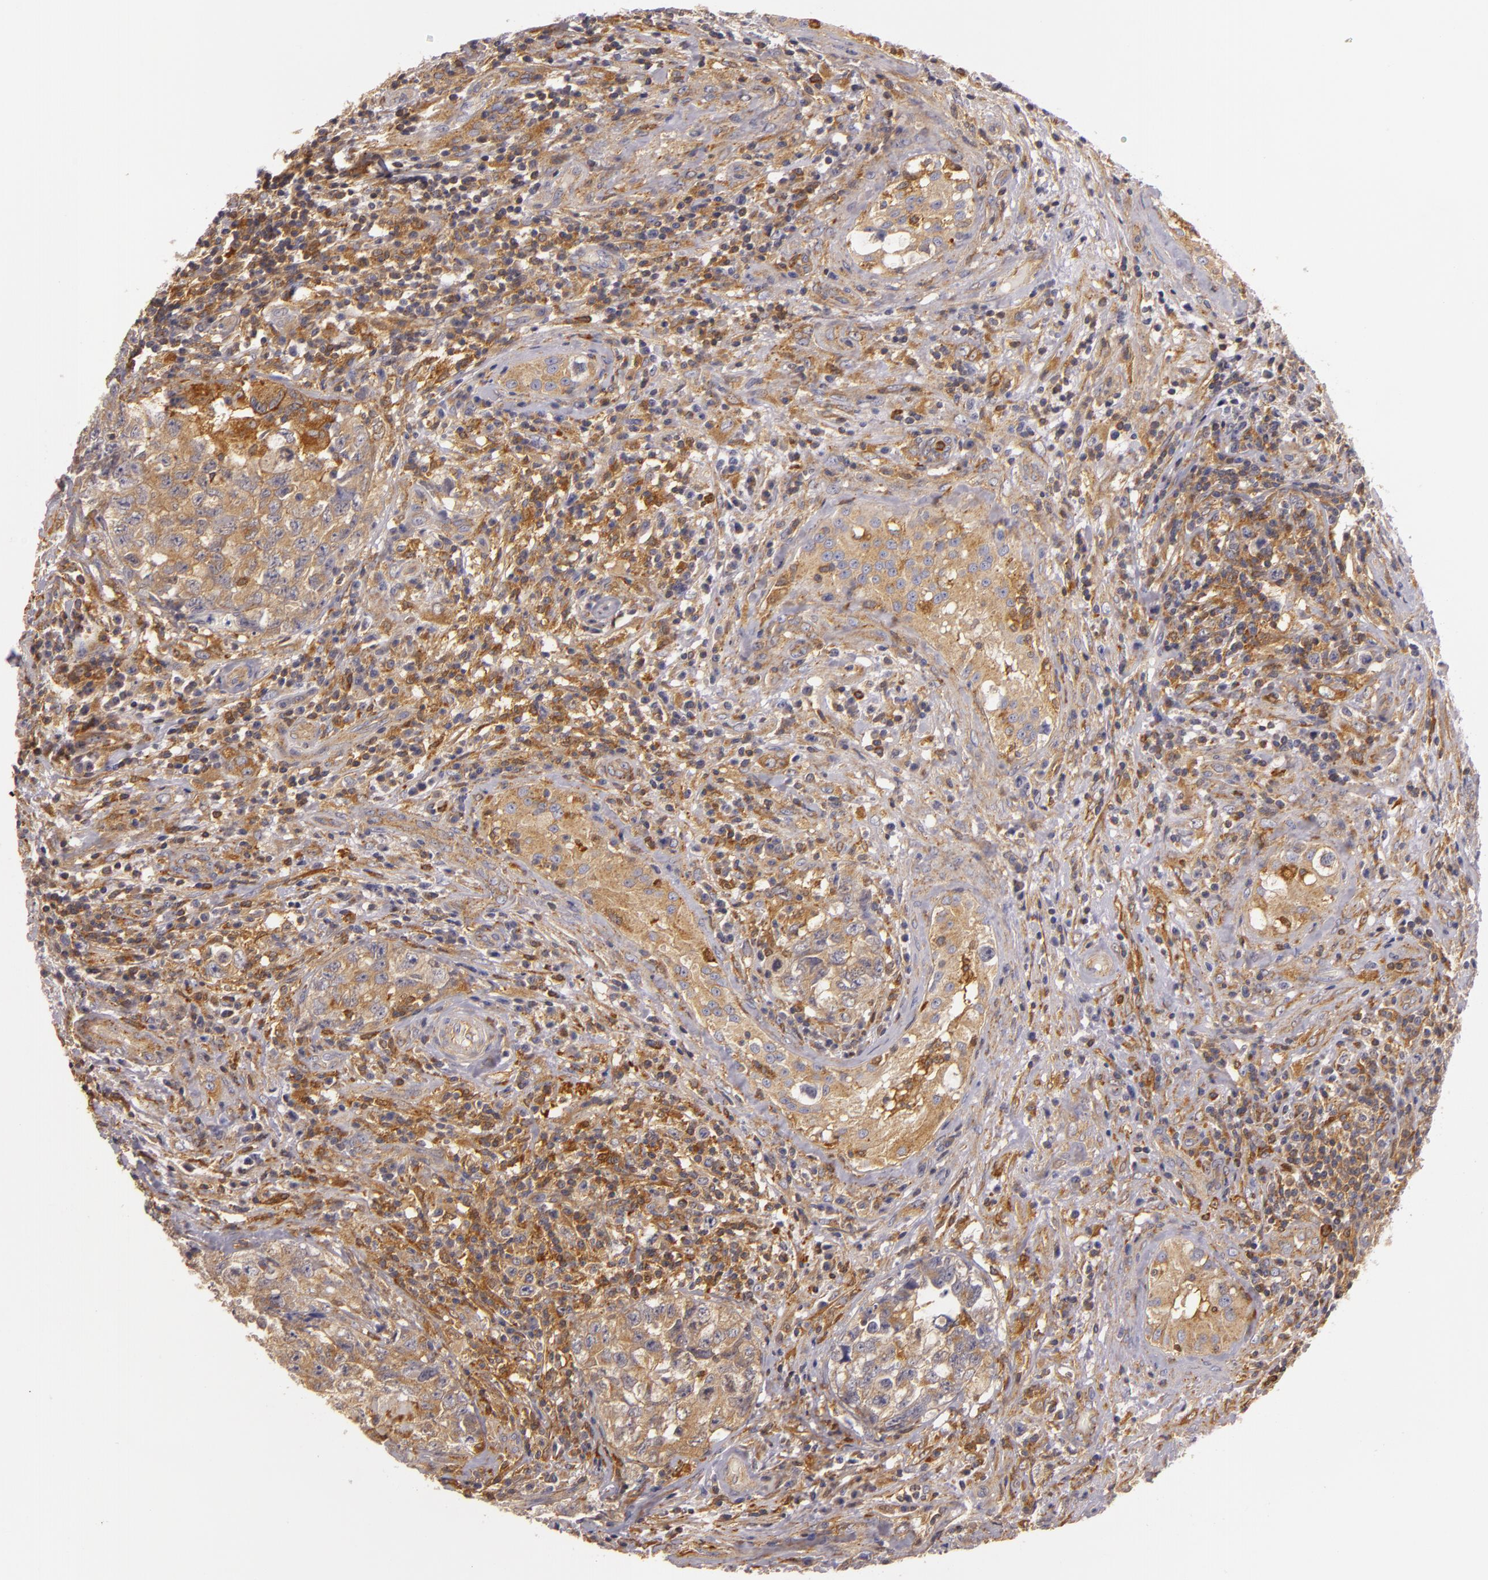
{"staining": {"intensity": "moderate", "quantity": ">75%", "location": "cytoplasmic/membranous"}, "tissue": "testis cancer", "cell_type": "Tumor cells", "image_type": "cancer", "snomed": [{"axis": "morphology", "description": "Carcinoma, Embryonal, NOS"}, {"axis": "topography", "description": "Testis"}], "caption": "A histopathology image of testis embryonal carcinoma stained for a protein exhibits moderate cytoplasmic/membranous brown staining in tumor cells. (brown staining indicates protein expression, while blue staining denotes nuclei).", "gene": "TOM1", "patient": {"sex": "male", "age": 31}}